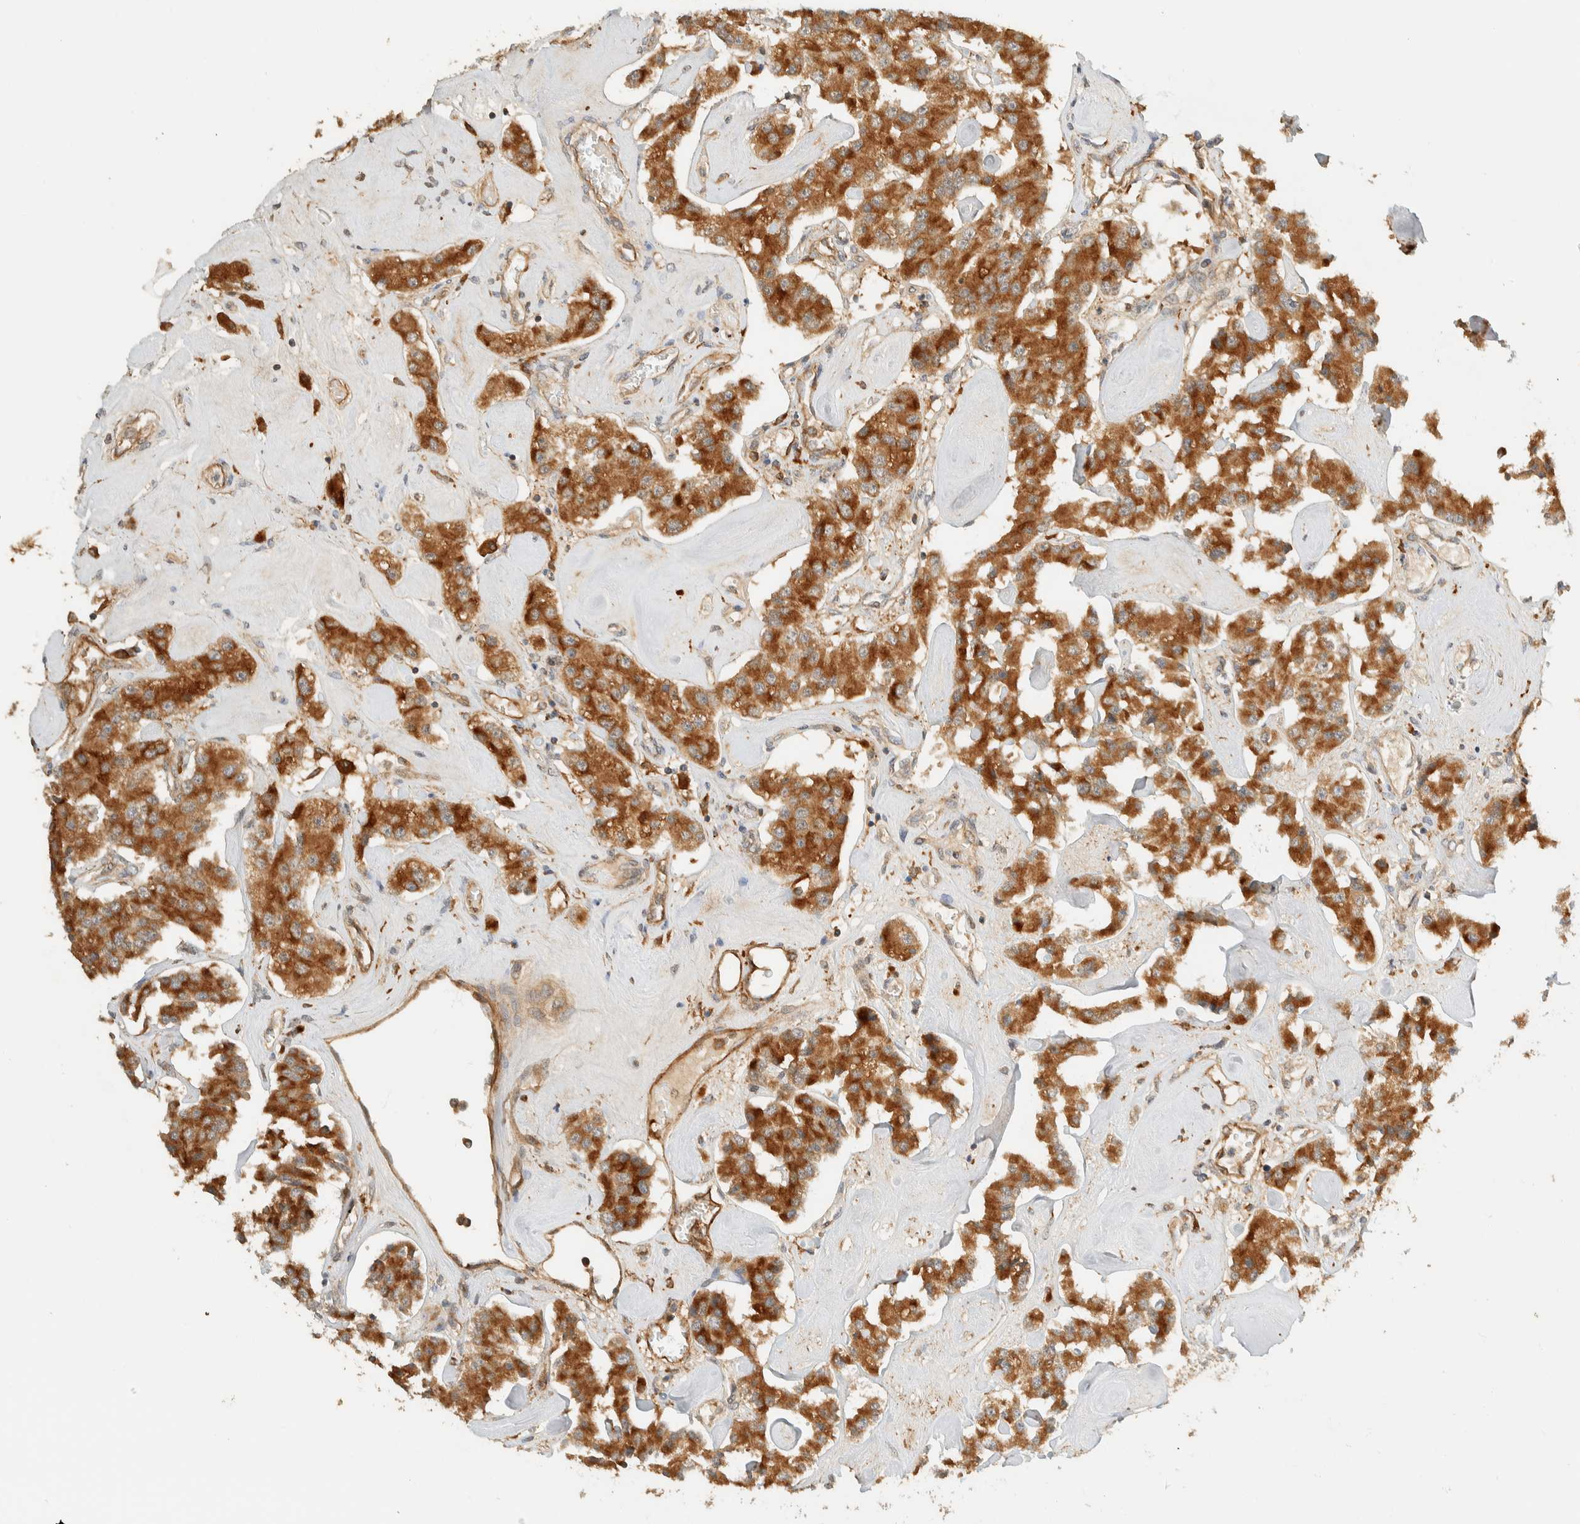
{"staining": {"intensity": "strong", "quantity": ">75%", "location": "cytoplasmic/membranous"}, "tissue": "carcinoid", "cell_type": "Tumor cells", "image_type": "cancer", "snomed": [{"axis": "morphology", "description": "Carcinoid, malignant, NOS"}, {"axis": "topography", "description": "Pancreas"}], "caption": "This image demonstrates IHC staining of carcinoid, with high strong cytoplasmic/membranous expression in approximately >75% of tumor cells.", "gene": "TMEM192", "patient": {"sex": "male", "age": 41}}